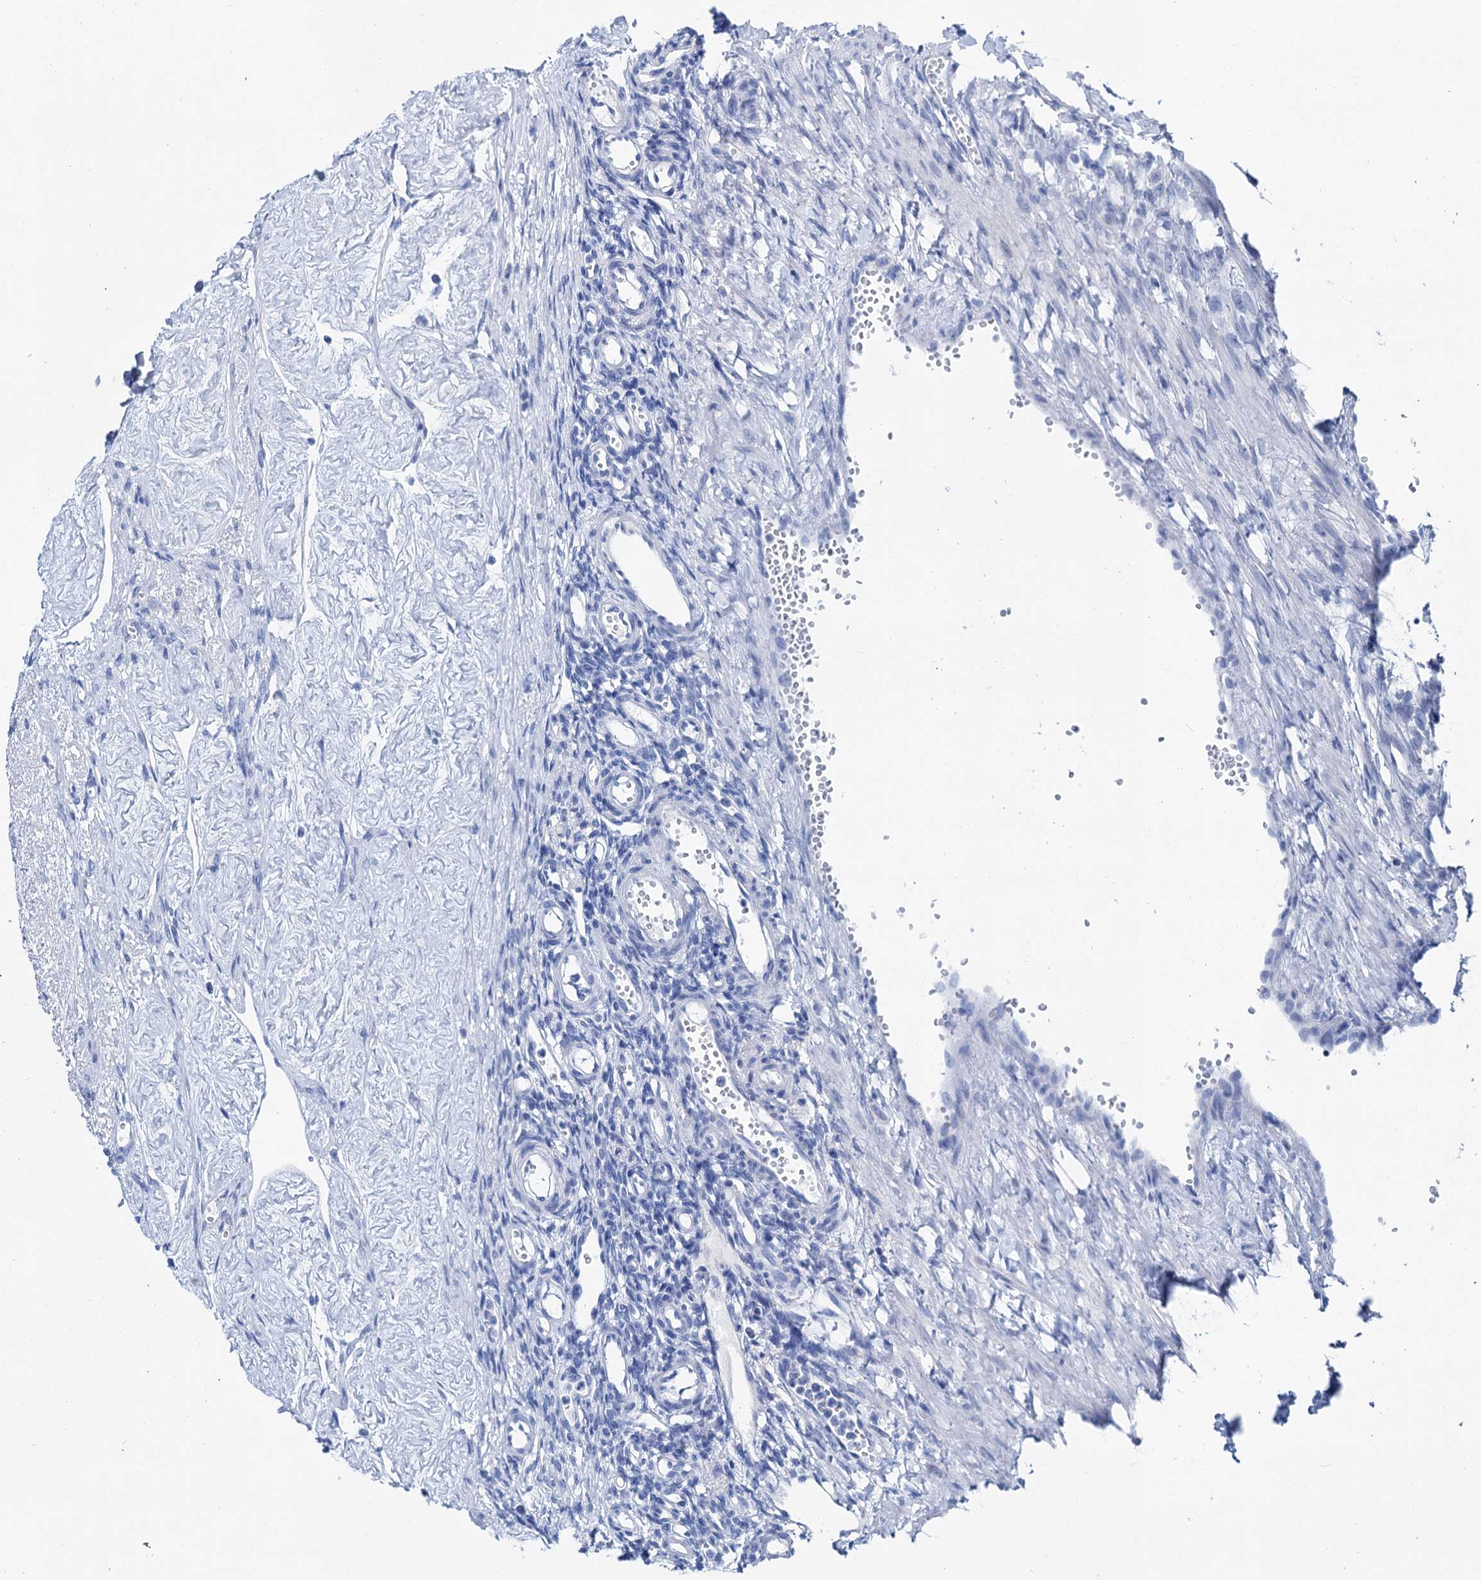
{"staining": {"intensity": "negative", "quantity": "none", "location": "none"}, "tissue": "ovary", "cell_type": "Follicle cells", "image_type": "normal", "snomed": [{"axis": "morphology", "description": "Normal tissue, NOS"}, {"axis": "morphology", "description": "Cyst, NOS"}, {"axis": "topography", "description": "Ovary"}], "caption": "A high-resolution image shows immunohistochemistry (IHC) staining of benign ovary, which displays no significant staining in follicle cells. (Brightfield microscopy of DAB (3,3'-diaminobenzidine) immunohistochemistry at high magnification).", "gene": "BRINP1", "patient": {"sex": "female", "age": 33}}